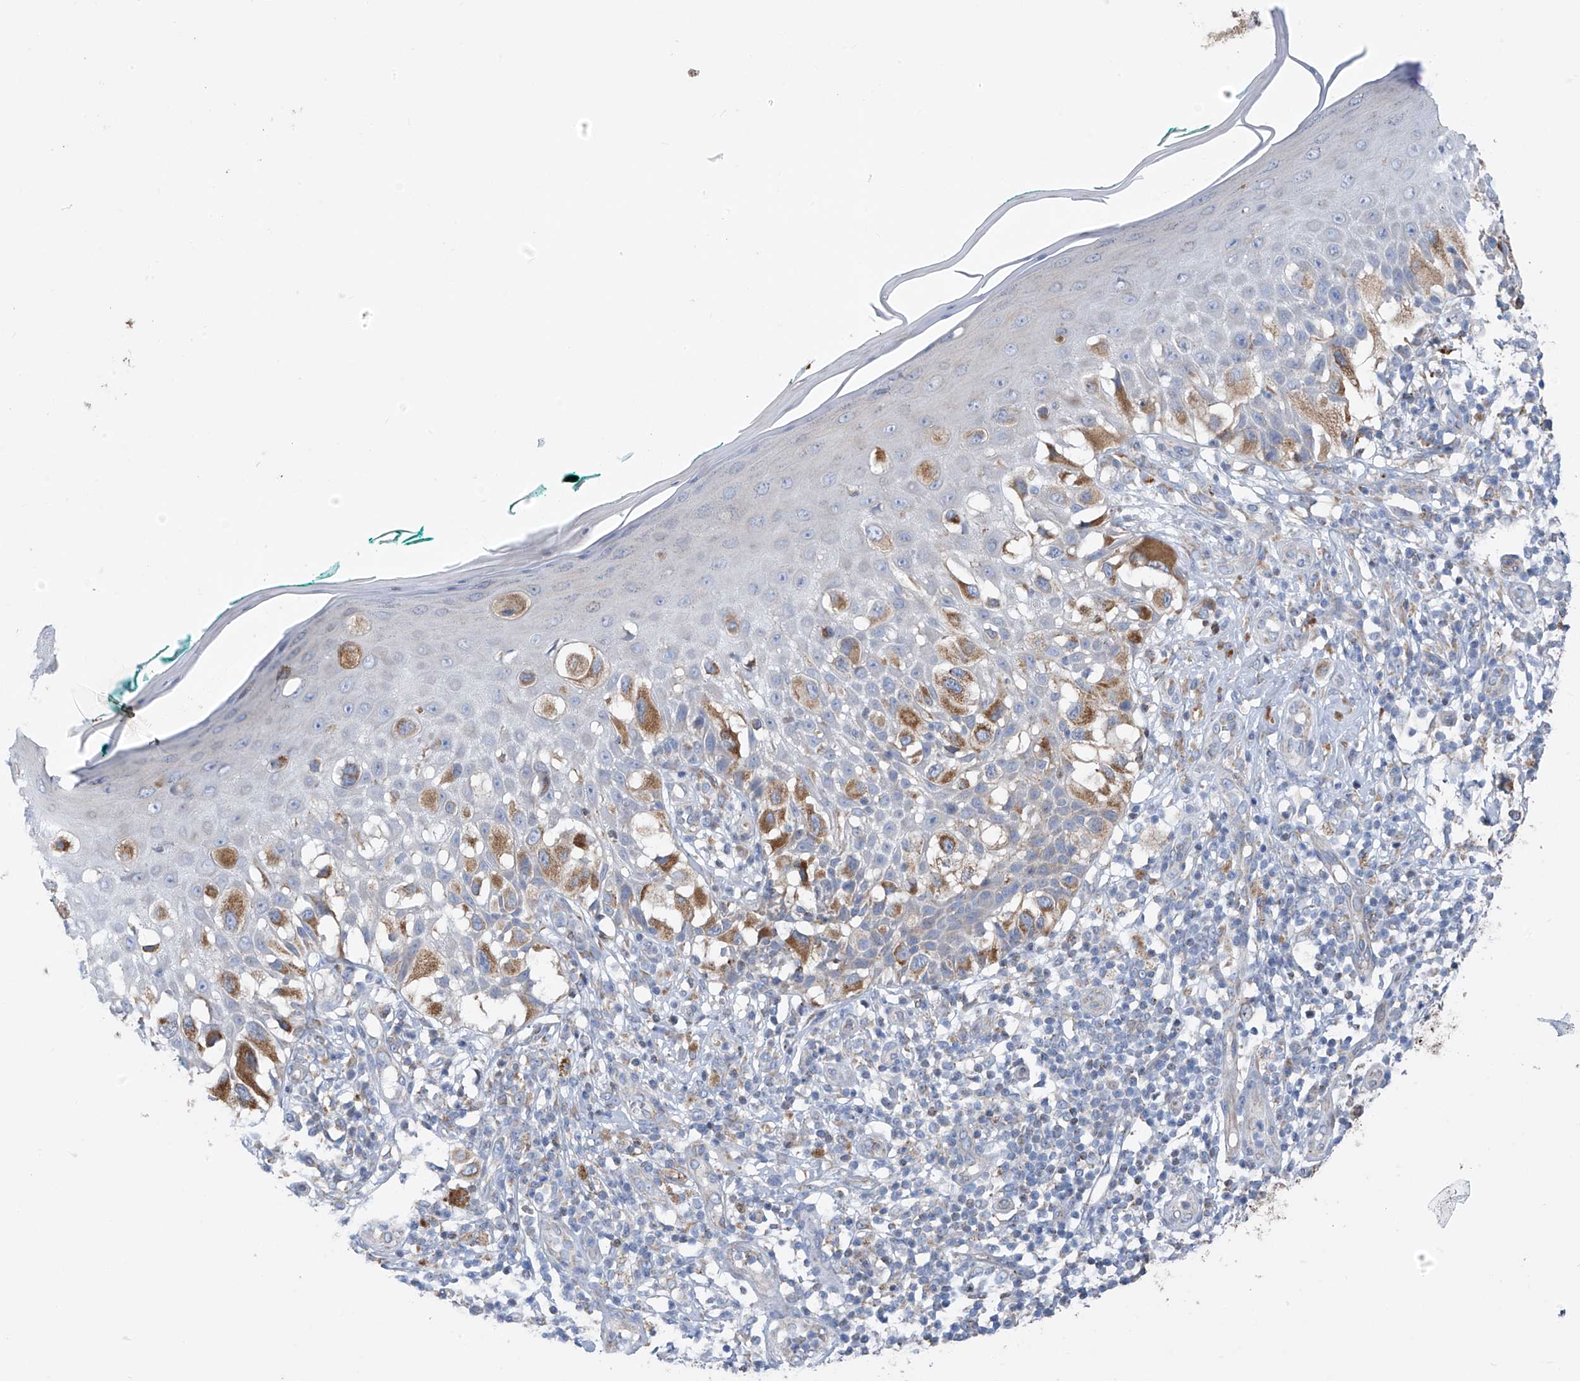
{"staining": {"intensity": "moderate", "quantity": ">75%", "location": "cytoplasmic/membranous"}, "tissue": "melanoma", "cell_type": "Tumor cells", "image_type": "cancer", "snomed": [{"axis": "morphology", "description": "Malignant melanoma, NOS"}, {"axis": "topography", "description": "Skin"}], "caption": "Immunohistochemistry (IHC) of malignant melanoma exhibits medium levels of moderate cytoplasmic/membranous staining in approximately >75% of tumor cells.", "gene": "EOMES", "patient": {"sex": "female", "age": 81}}